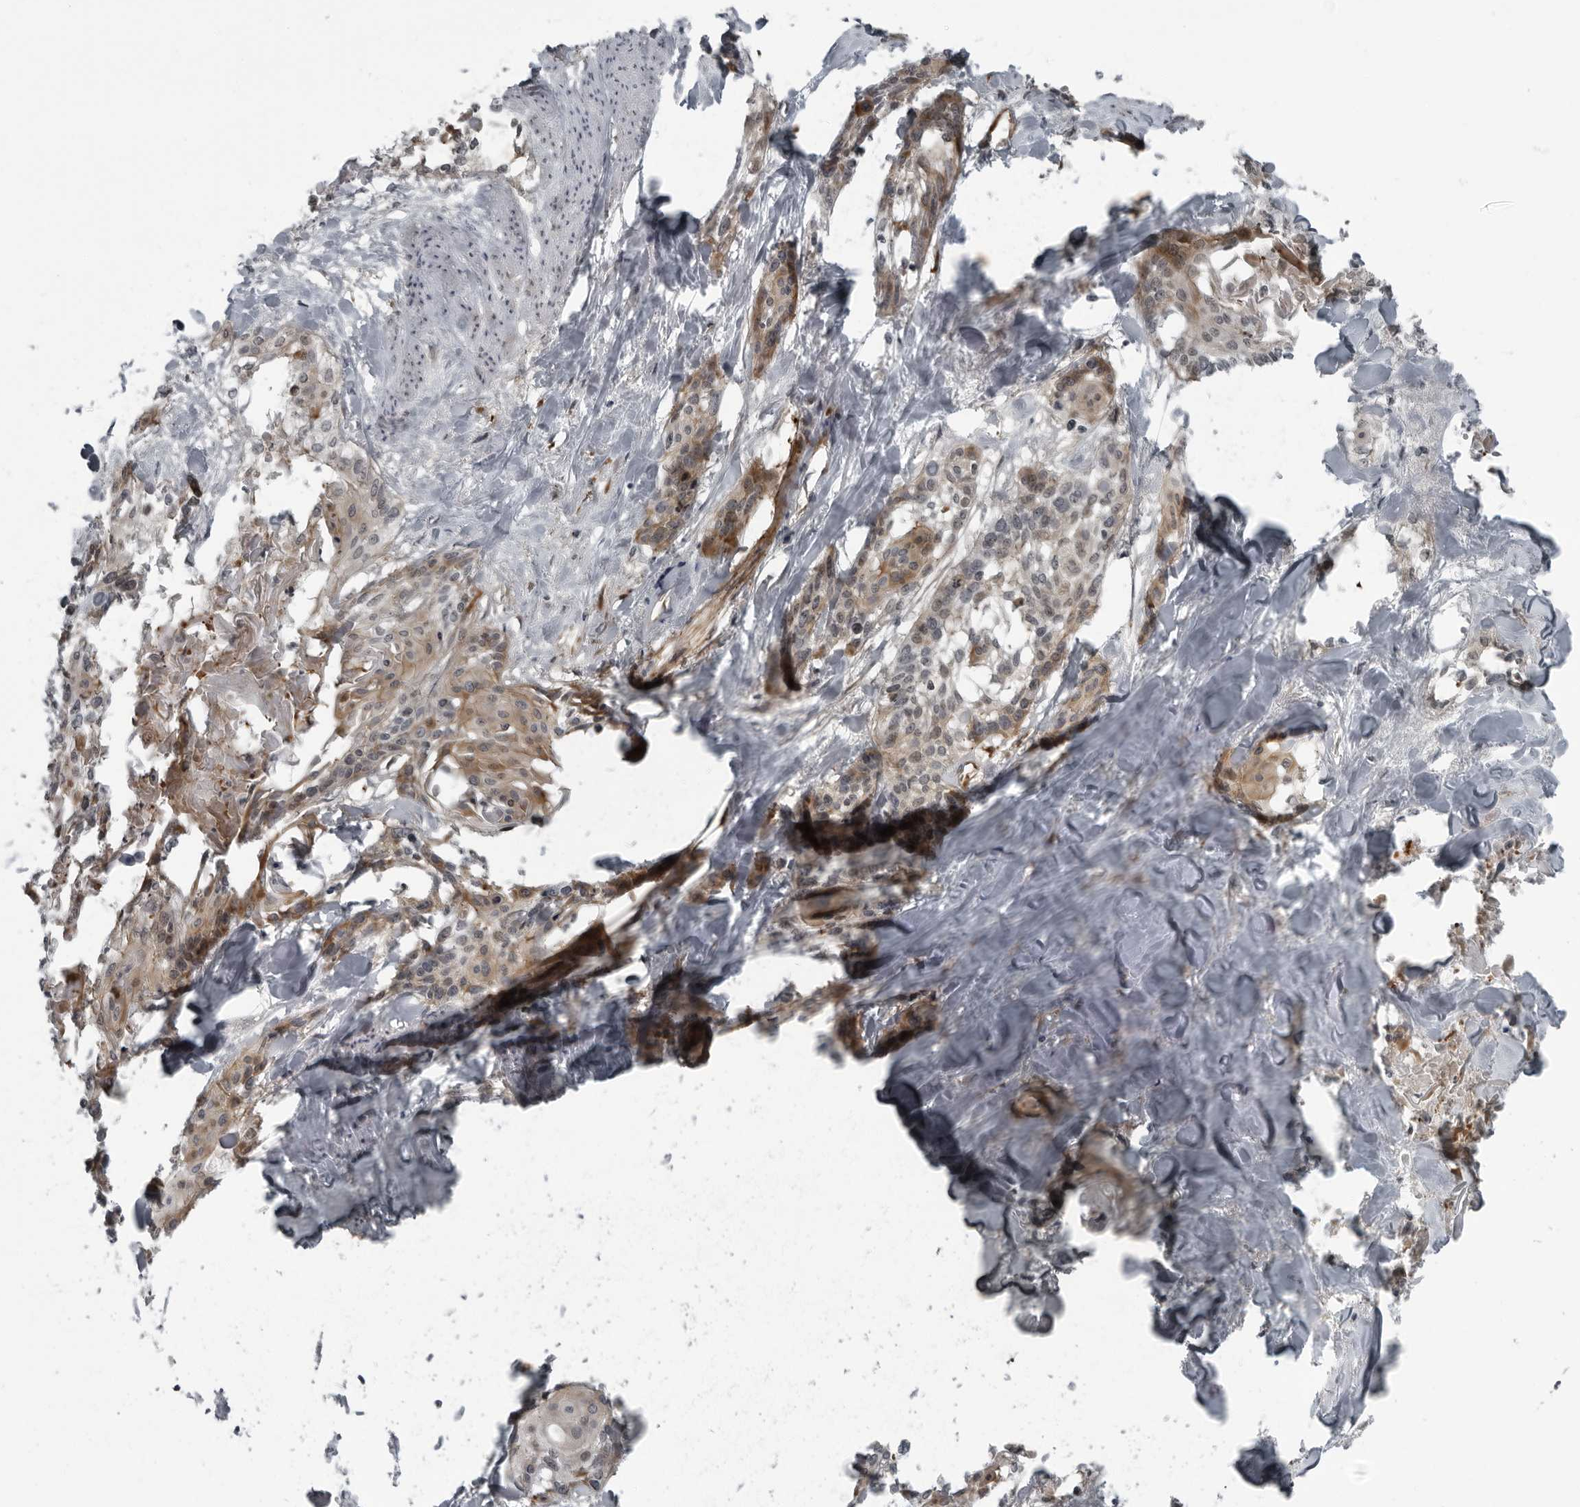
{"staining": {"intensity": "weak", "quantity": "25%-75%", "location": "cytoplasmic/membranous"}, "tissue": "cervical cancer", "cell_type": "Tumor cells", "image_type": "cancer", "snomed": [{"axis": "morphology", "description": "Squamous cell carcinoma, NOS"}, {"axis": "topography", "description": "Cervix"}], "caption": "Weak cytoplasmic/membranous positivity is identified in approximately 25%-75% of tumor cells in cervical cancer (squamous cell carcinoma).", "gene": "FAM102B", "patient": {"sex": "female", "age": 57}}